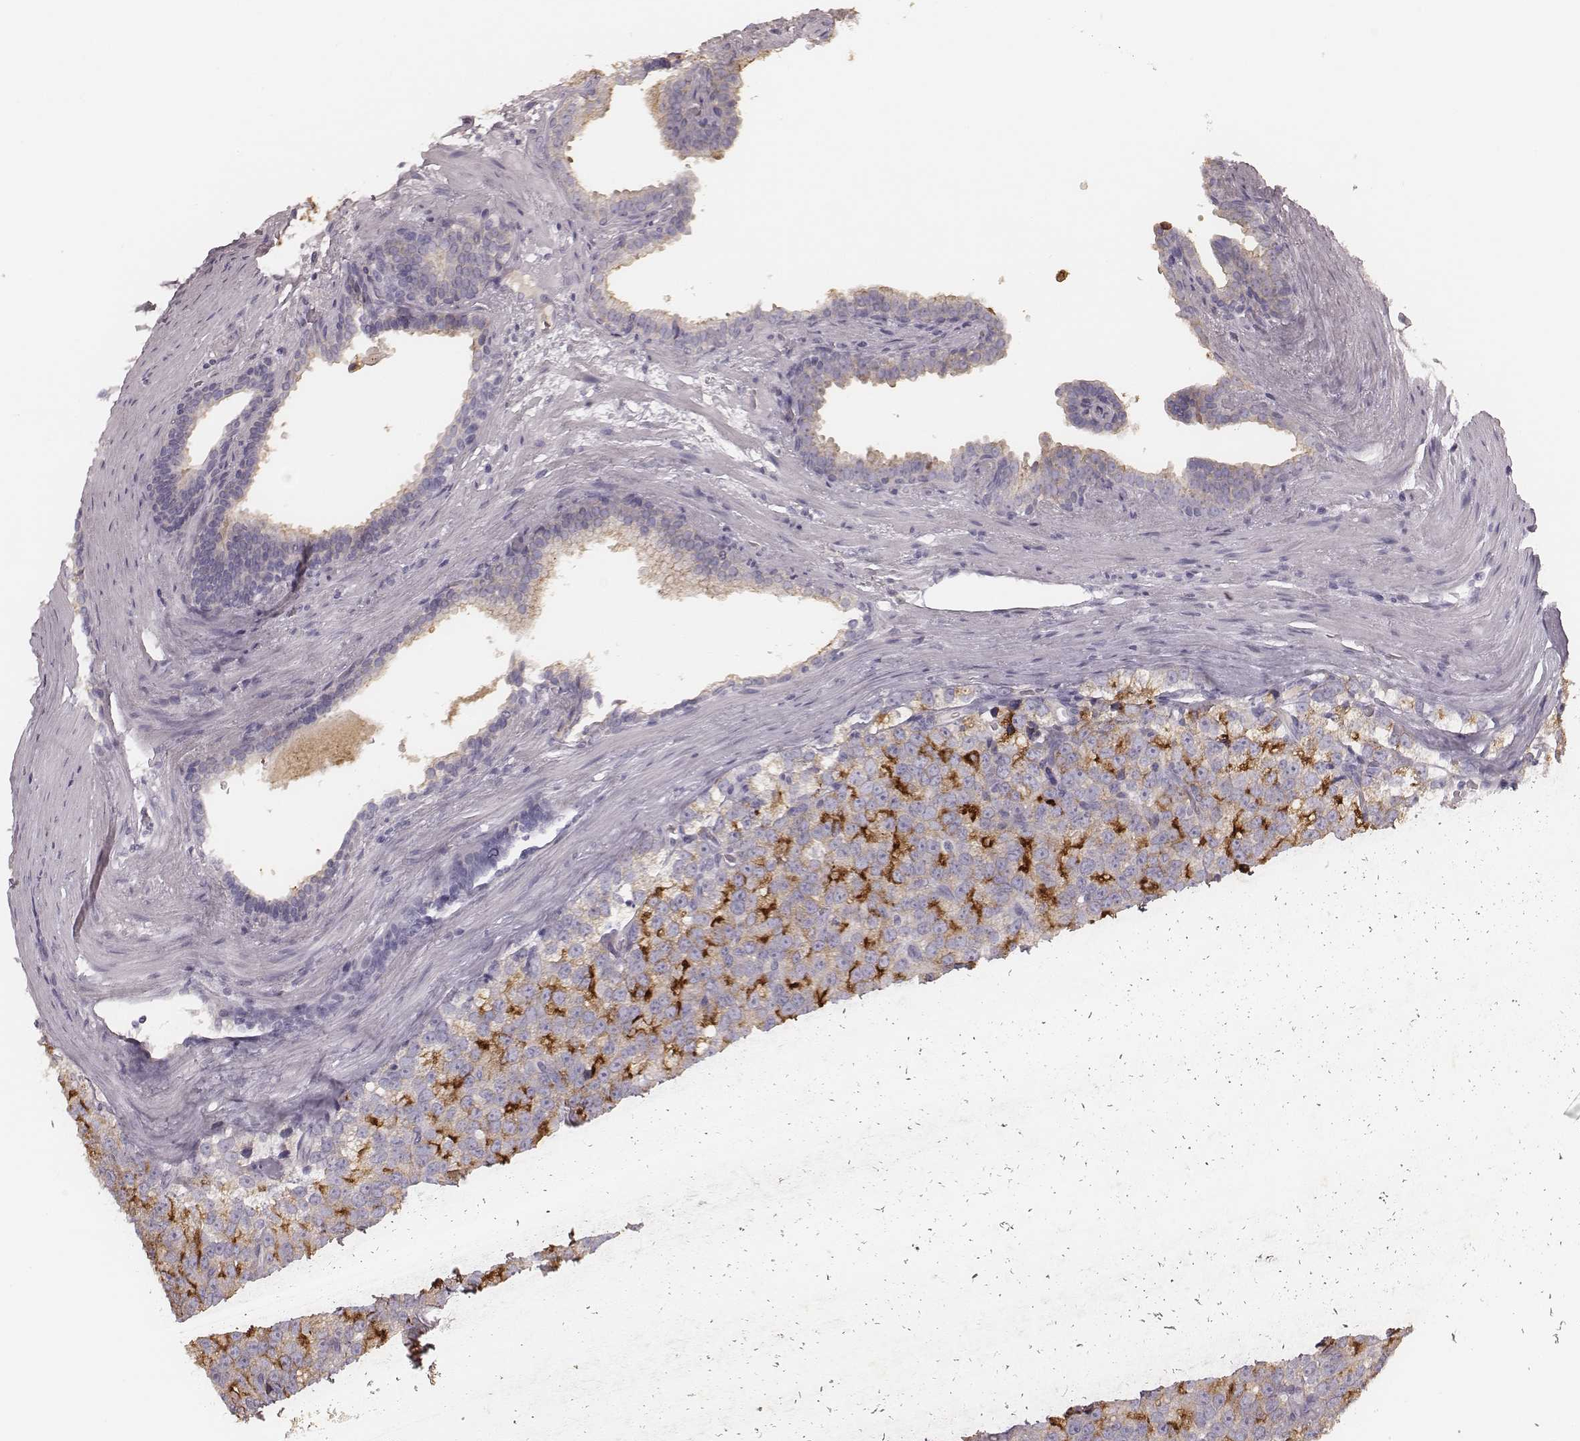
{"staining": {"intensity": "strong", "quantity": "25%-75%", "location": "cytoplasmic/membranous"}, "tissue": "prostate cancer", "cell_type": "Tumor cells", "image_type": "cancer", "snomed": [{"axis": "morphology", "description": "Adenocarcinoma, High grade"}, {"axis": "topography", "description": "Prostate and seminal vesicle, NOS"}], "caption": "Prostate adenocarcinoma (high-grade) stained with a brown dye shows strong cytoplasmic/membranous positive positivity in about 25%-75% of tumor cells.", "gene": "SMIM24", "patient": {"sex": "male", "age": 62}}